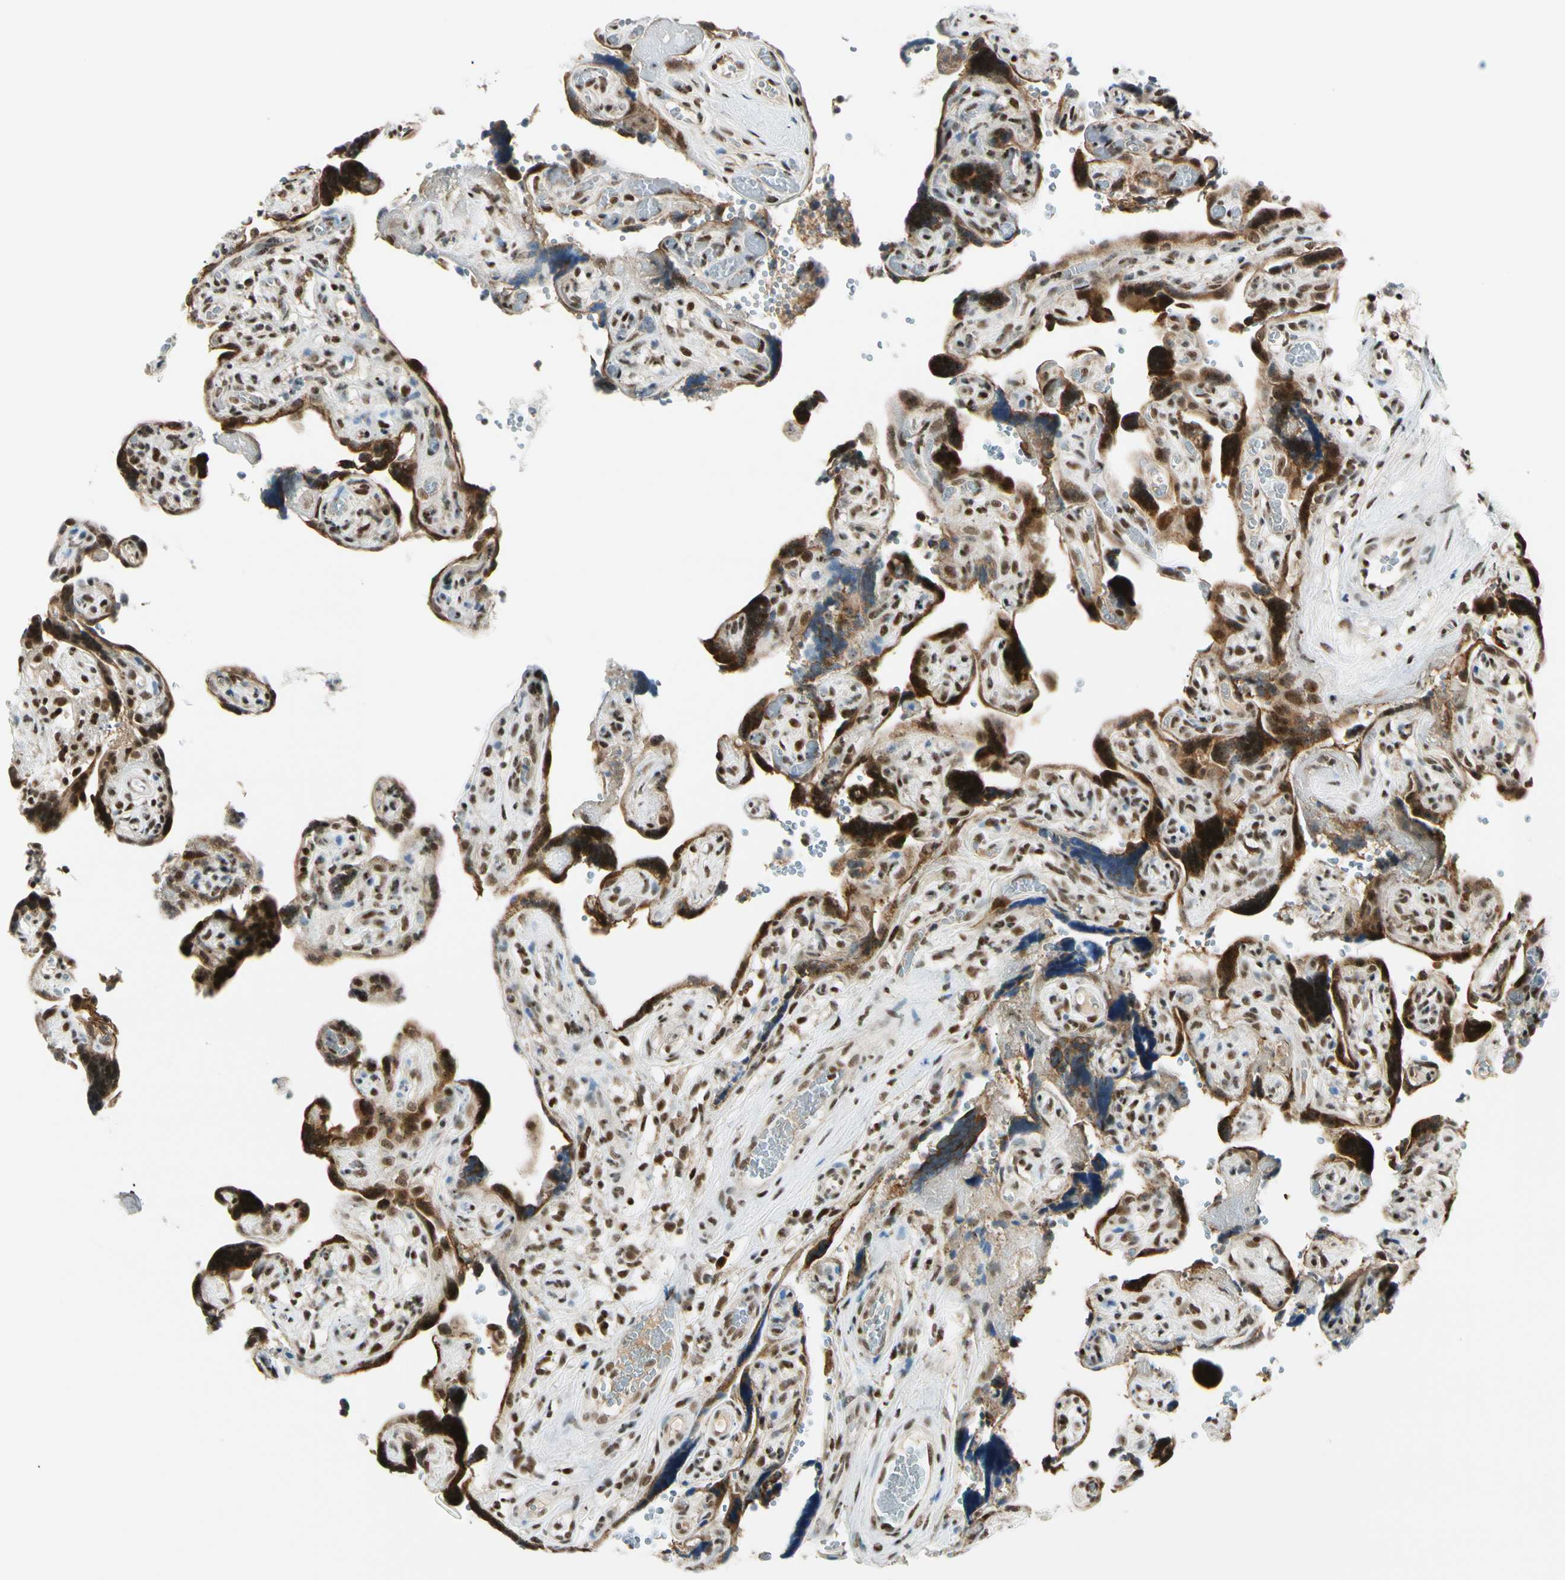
{"staining": {"intensity": "strong", "quantity": ">75%", "location": "nuclear"}, "tissue": "placenta", "cell_type": "Decidual cells", "image_type": "normal", "snomed": [{"axis": "morphology", "description": "Normal tissue, NOS"}, {"axis": "topography", "description": "Placenta"}], "caption": "The photomicrograph demonstrates a brown stain indicating the presence of a protein in the nuclear of decidual cells in placenta. (IHC, brightfield microscopy, high magnification).", "gene": "DAXX", "patient": {"sex": "female", "age": 30}}